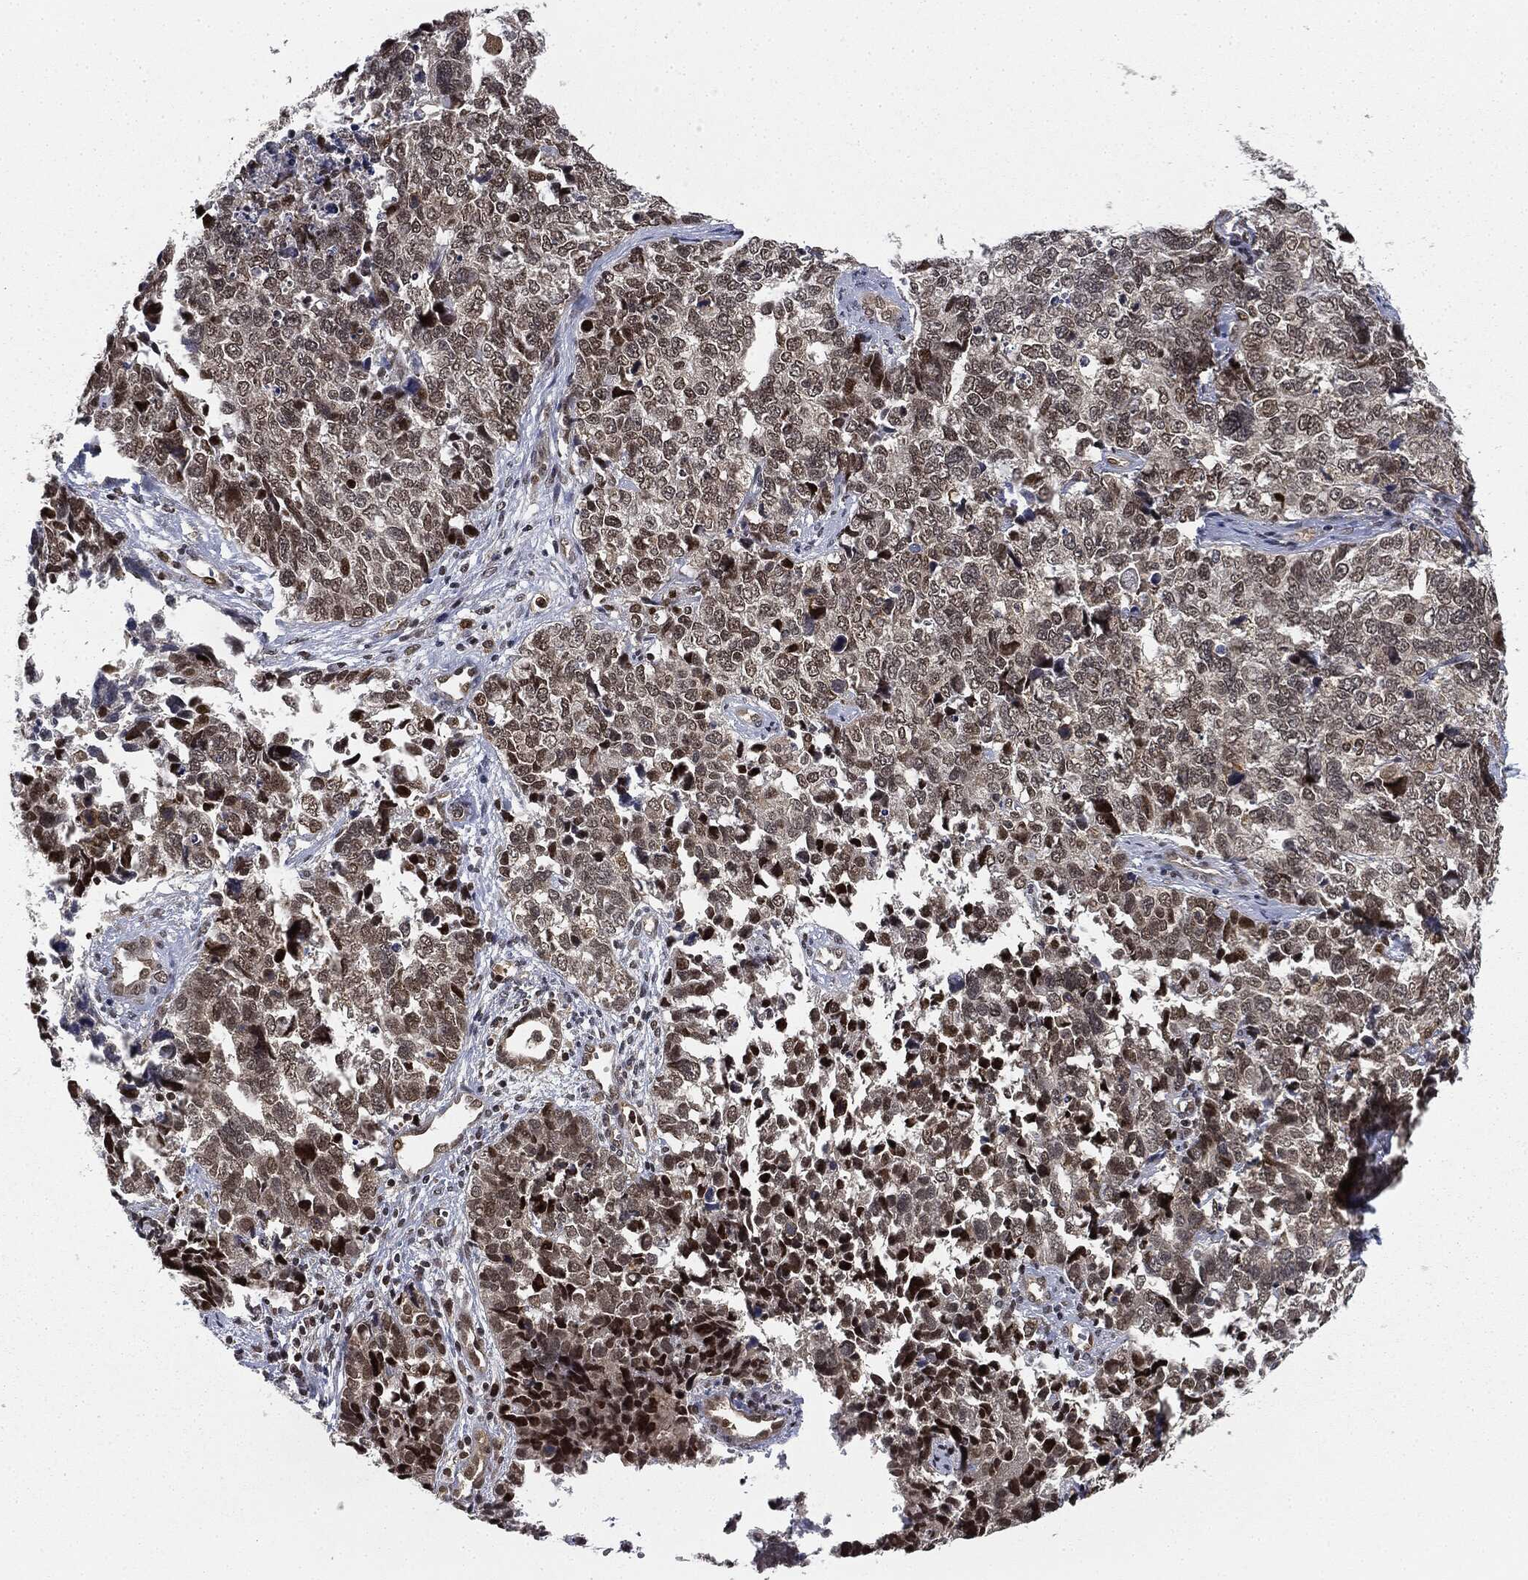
{"staining": {"intensity": "weak", "quantity": "<25%", "location": "nuclear"}, "tissue": "cervical cancer", "cell_type": "Tumor cells", "image_type": "cancer", "snomed": [{"axis": "morphology", "description": "Squamous cell carcinoma, NOS"}, {"axis": "topography", "description": "Cervix"}], "caption": "This is an IHC micrograph of human cervical squamous cell carcinoma. There is no staining in tumor cells.", "gene": "TBC1D22A", "patient": {"sex": "female", "age": 63}}